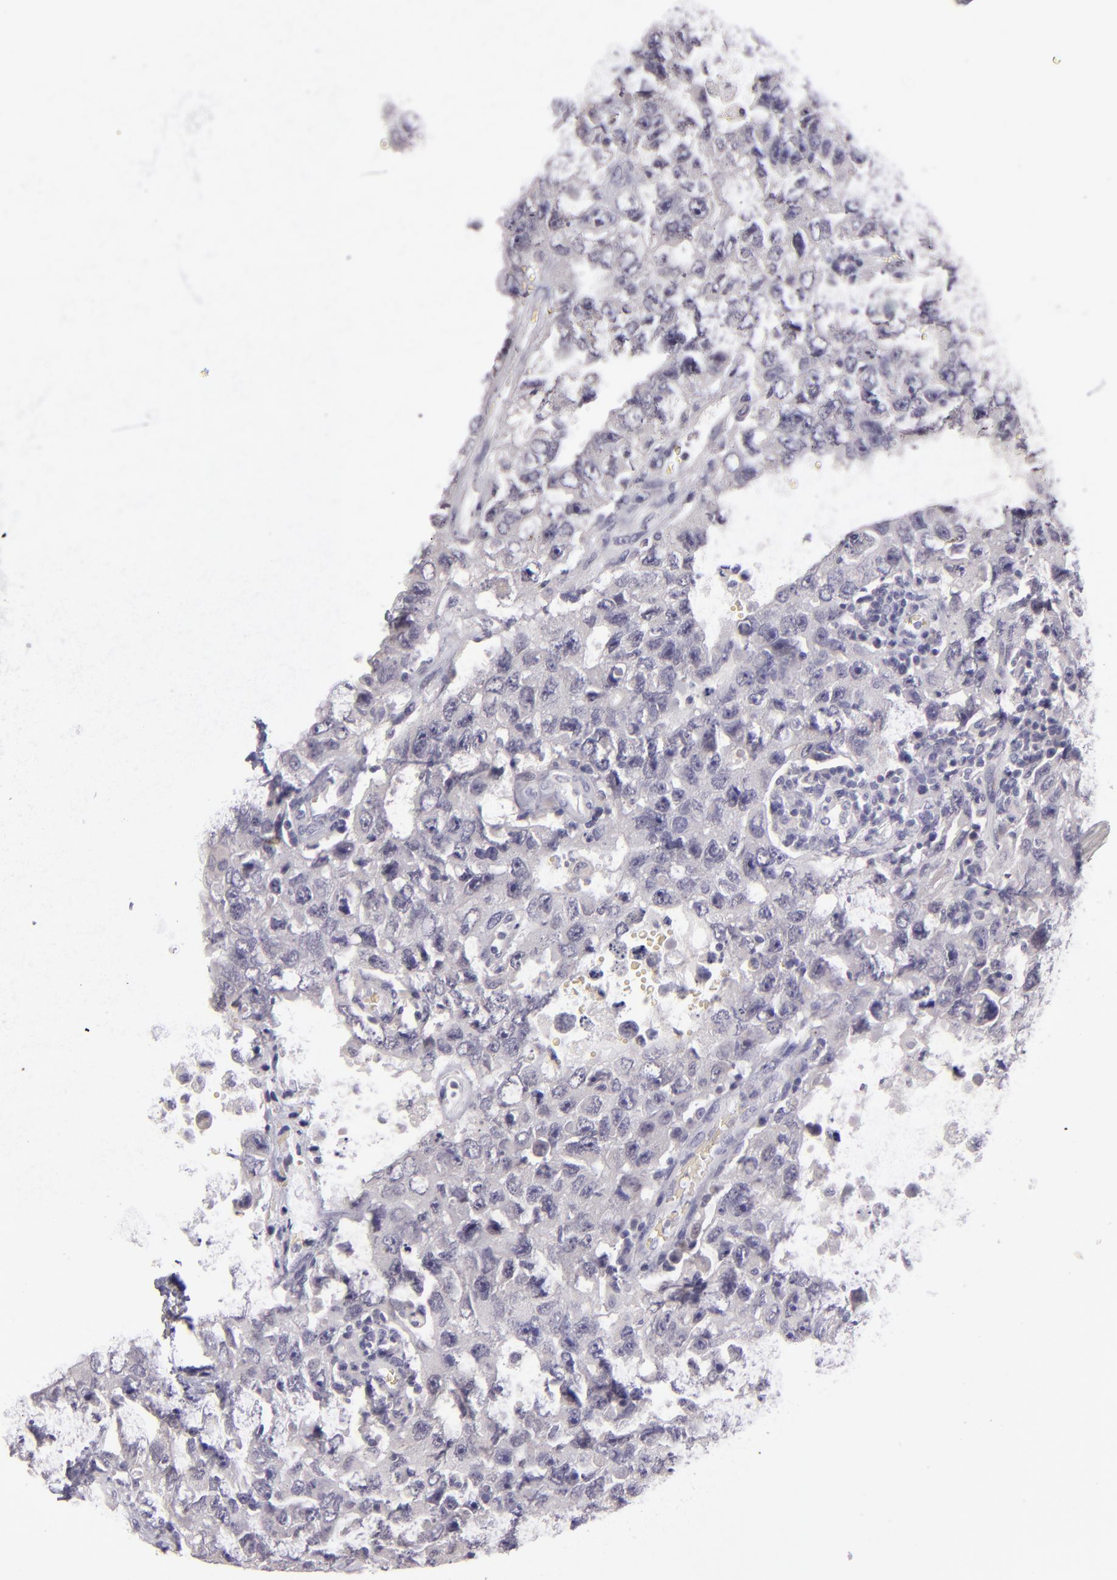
{"staining": {"intensity": "negative", "quantity": "none", "location": "none"}, "tissue": "testis cancer", "cell_type": "Tumor cells", "image_type": "cancer", "snomed": [{"axis": "morphology", "description": "Carcinoma, Embryonal, NOS"}, {"axis": "topography", "description": "Testis"}], "caption": "Immunohistochemistry image of testis cancer (embryonal carcinoma) stained for a protein (brown), which shows no expression in tumor cells.", "gene": "SNCB", "patient": {"sex": "male", "age": 26}}